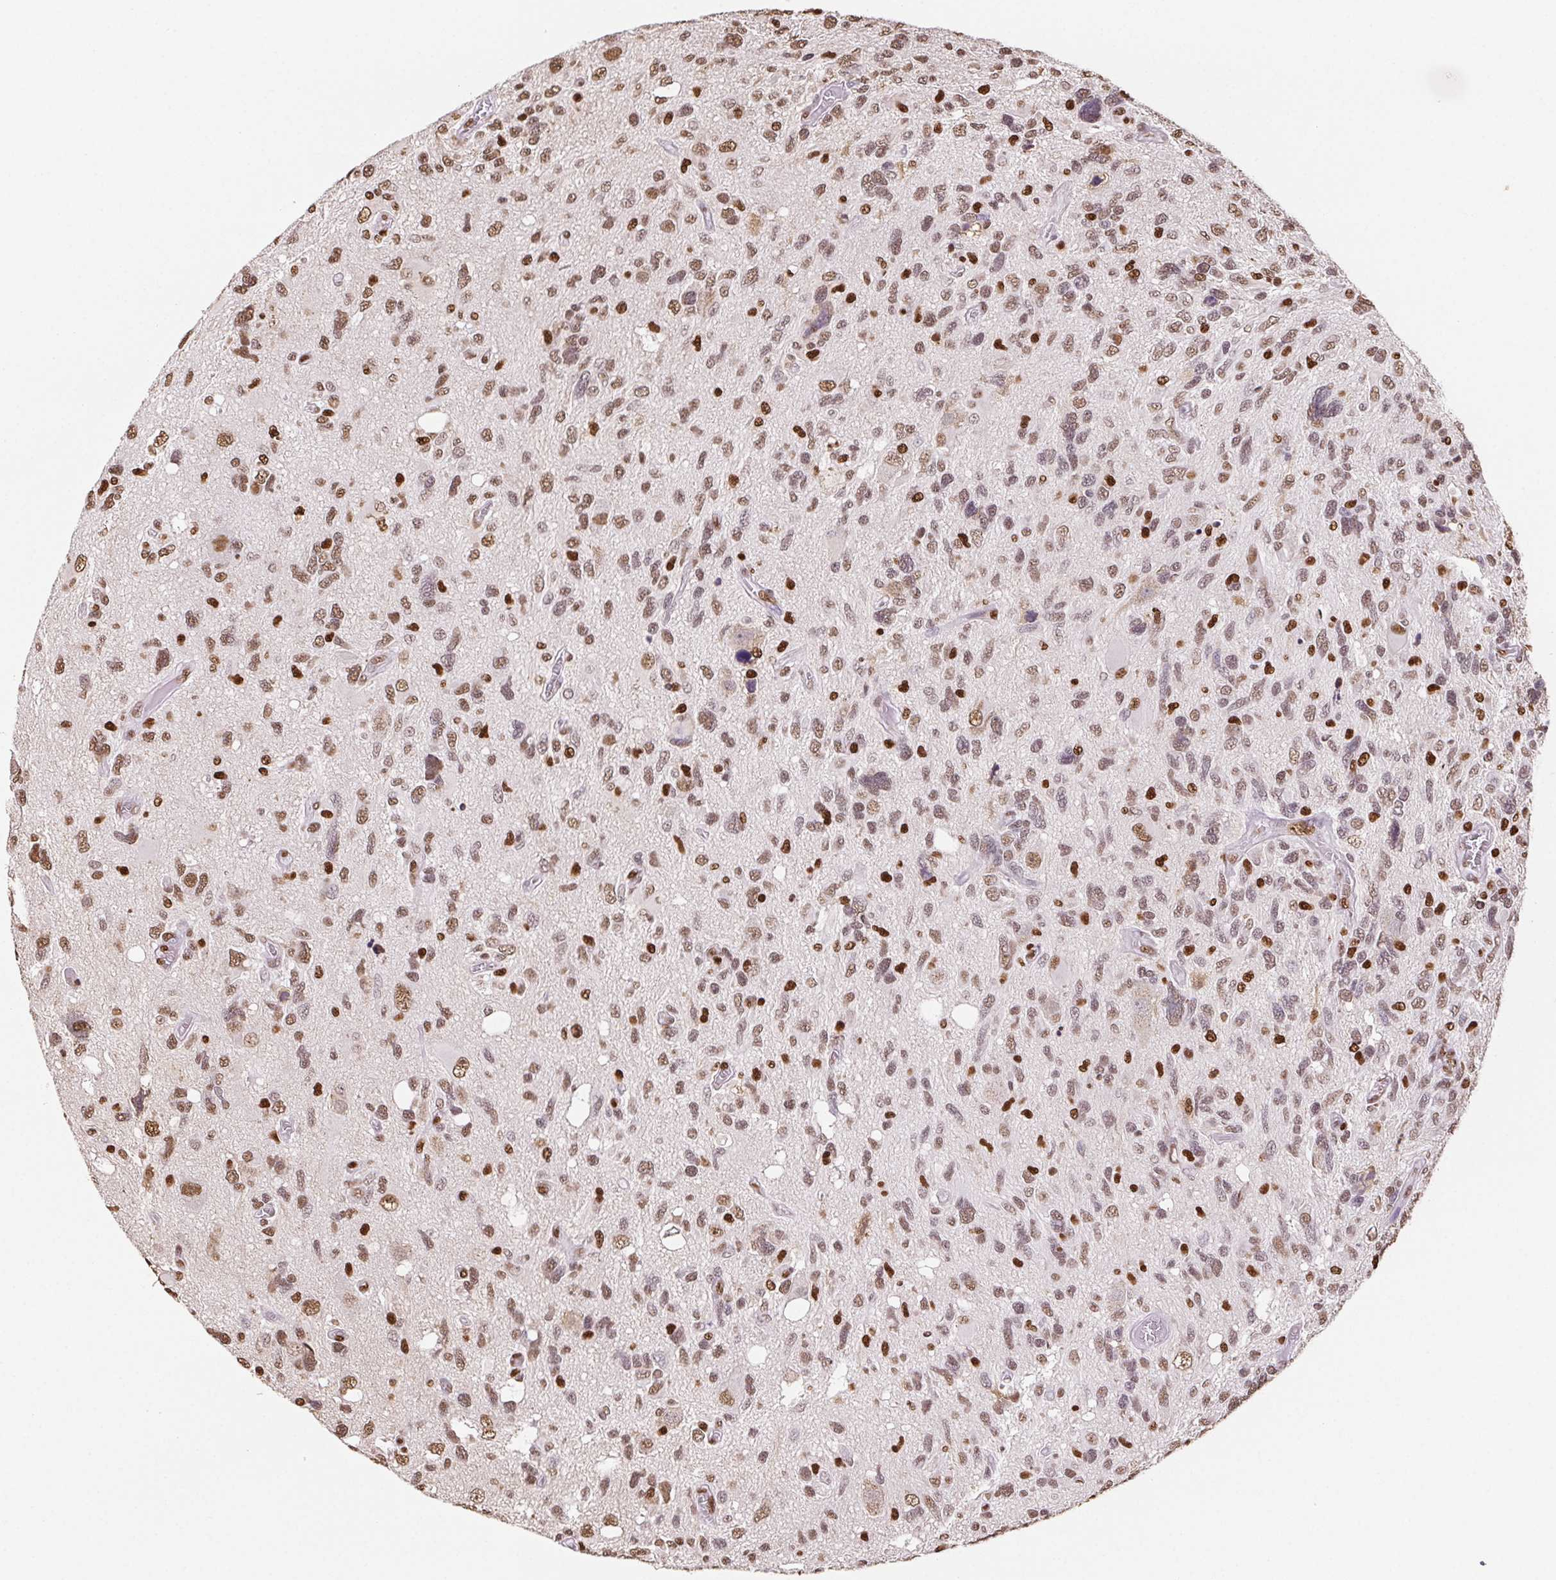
{"staining": {"intensity": "moderate", "quantity": "25%-75%", "location": "nuclear"}, "tissue": "glioma", "cell_type": "Tumor cells", "image_type": "cancer", "snomed": [{"axis": "morphology", "description": "Glioma, malignant, High grade"}, {"axis": "topography", "description": "Brain"}], "caption": "Immunohistochemical staining of malignant glioma (high-grade) shows medium levels of moderate nuclear positivity in about 25%-75% of tumor cells. Using DAB (3,3'-diaminobenzidine) (brown) and hematoxylin (blue) stains, captured at high magnification using brightfield microscopy.", "gene": "SET", "patient": {"sex": "male", "age": 49}}